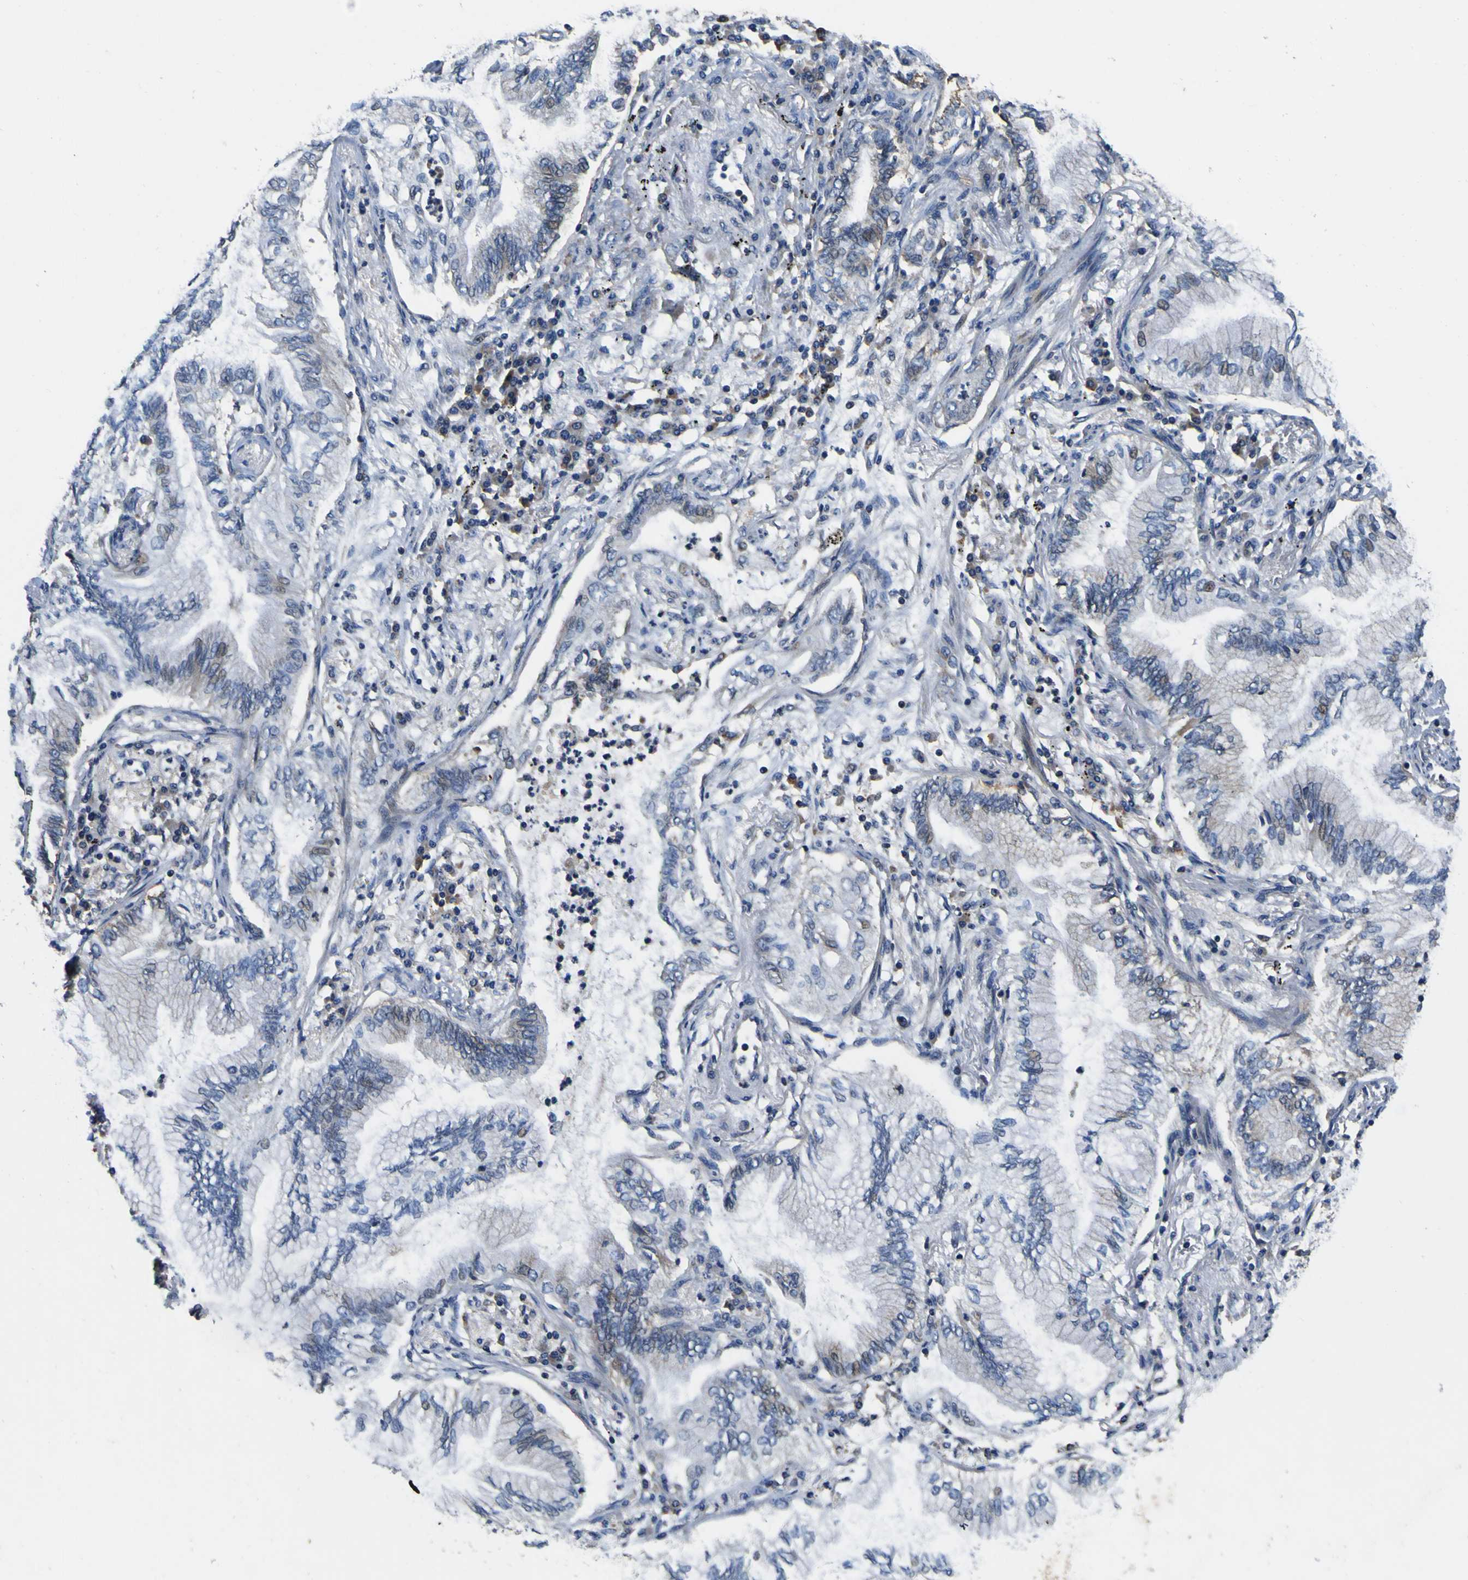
{"staining": {"intensity": "weak", "quantity": "<25%", "location": "cytoplasmic/membranous,nuclear"}, "tissue": "lung cancer", "cell_type": "Tumor cells", "image_type": "cancer", "snomed": [{"axis": "morphology", "description": "Normal tissue, NOS"}, {"axis": "morphology", "description": "Adenocarcinoma, NOS"}, {"axis": "topography", "description": "Bronchus"}, {"axis": "topography", "description": "Lung"}], "caption": "DAB immunohistochemical staining of adenocarcinoma (lung) shows no significant staining in tumor cells.", "gene": "EPHB4", "patient": {"sex": "female", "age": 70}}